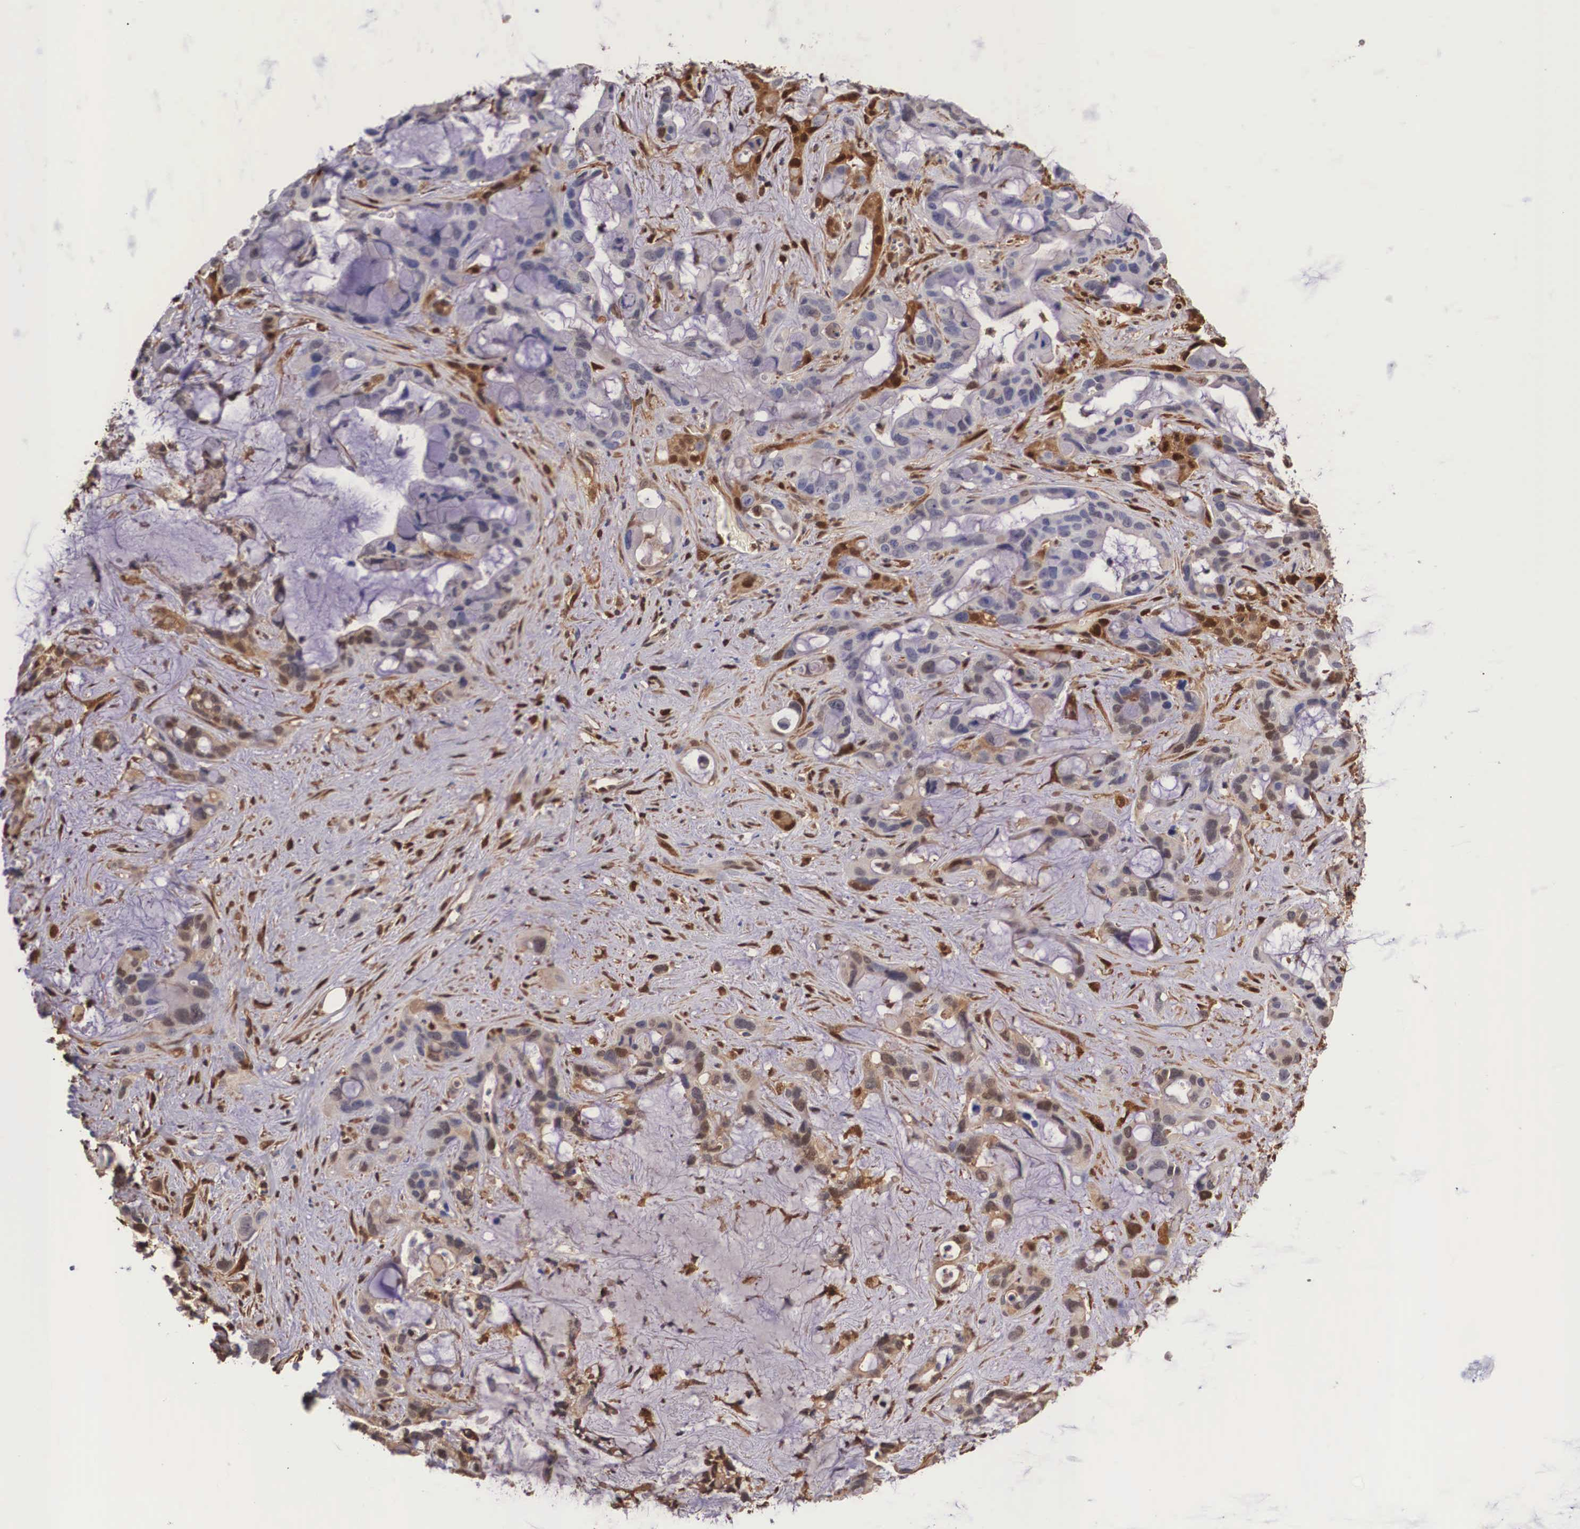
{"staining": {"intensity": "negative", "quantity": "none", "location": "none"}, "tissue": "liver cancer", "cell_type": "Tumor cells", "image_type": "cancer", "snomed": [{"axis": "morphology", "description": "Cholangiocarcinoma"}, {"axis": "topography", "description": "Liver"}], "caption": "This histopathology image is of cholangiocarcinoma (liver) stained with IHC to label a protein in brown with the nuclei are counter-stained blue. There is no expression in tumor cells. The staining was performed using DAB (3,3'-diaminobenzidine) to visualize the protein expression in brown, while the nuclei were stained in blue with hematoxylin (Magnification: 20x).", "gene": "LGALS1", "patient": {"sex": "female", "age": 65}}